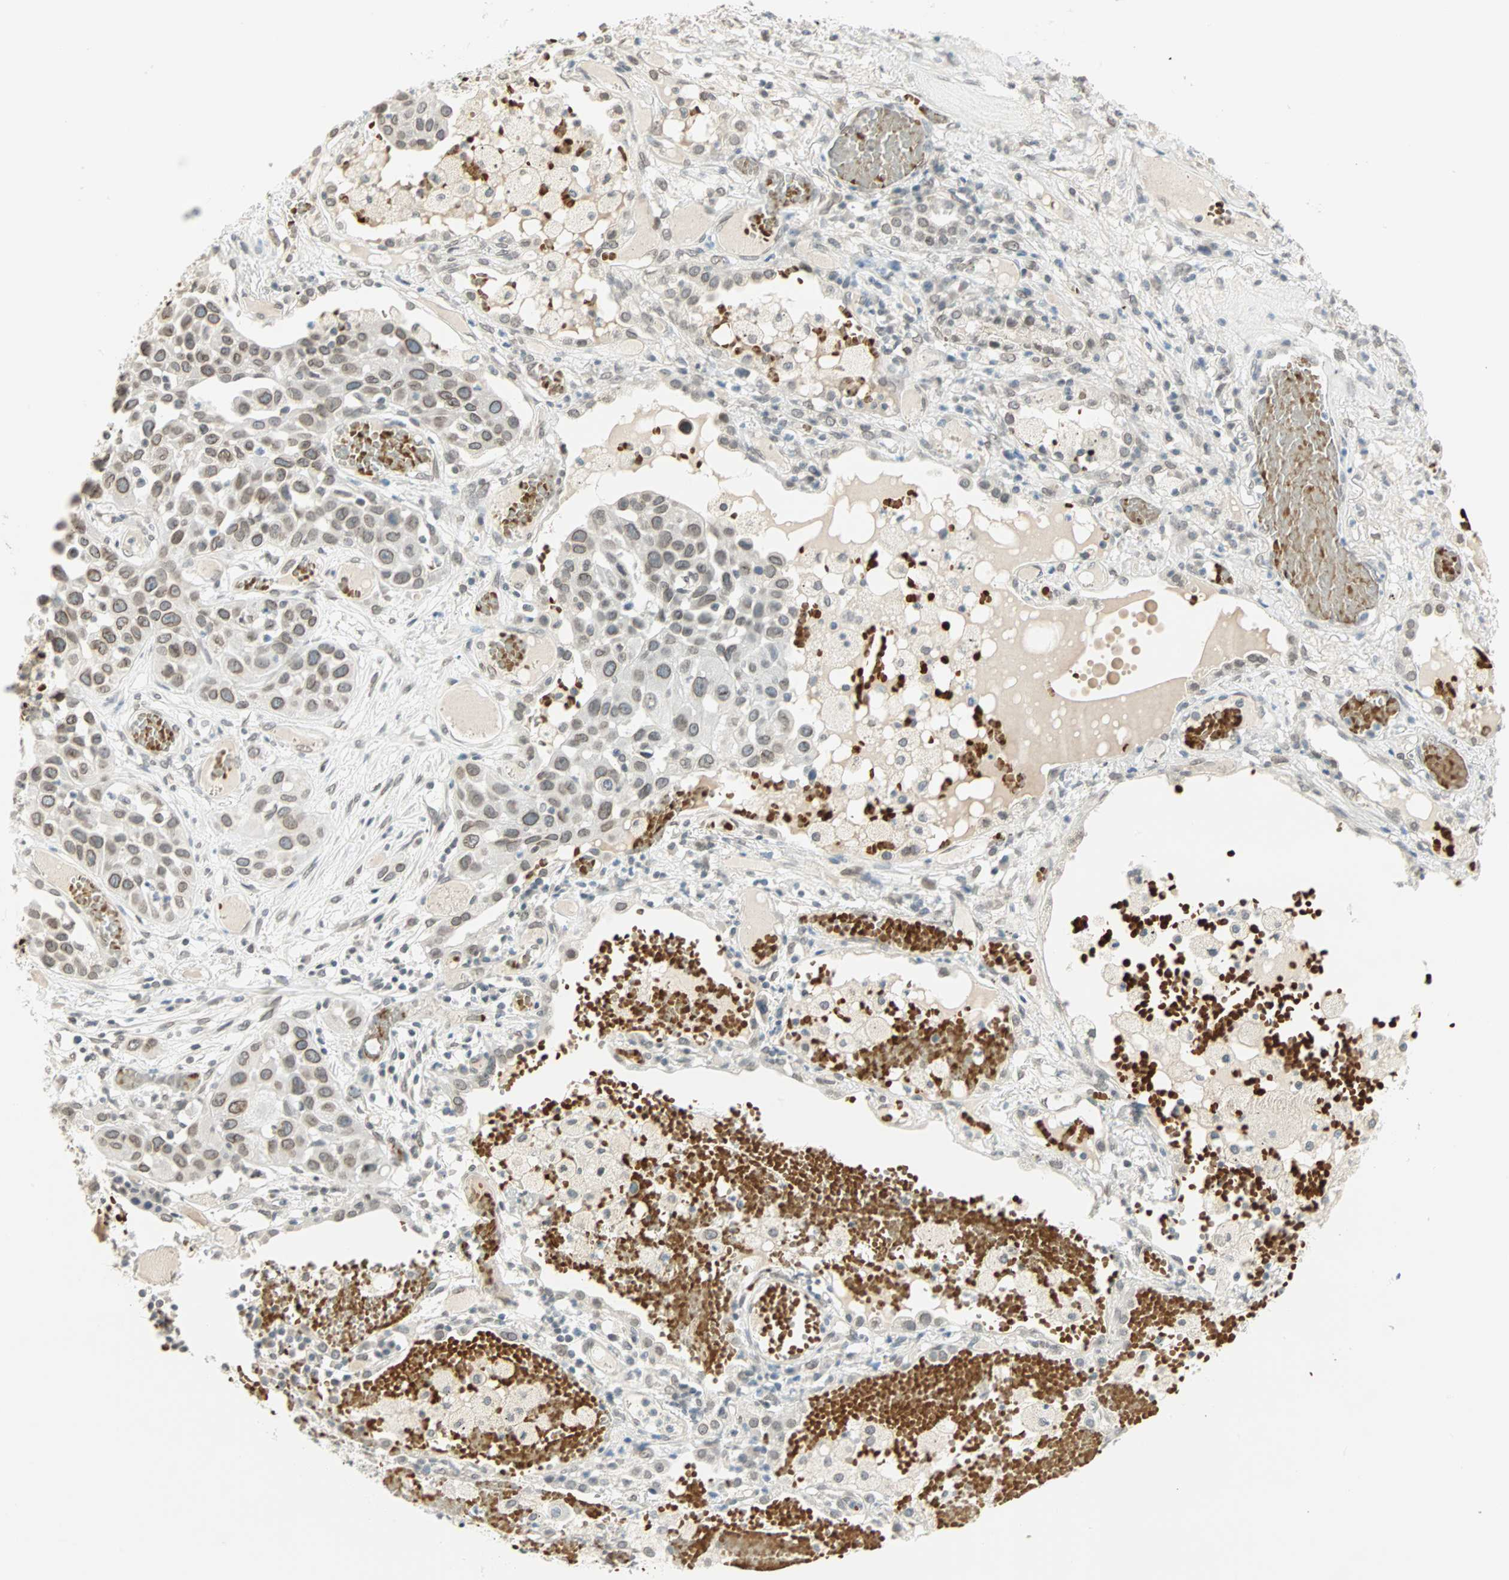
{"staining": {"intensity": "weak", "quantity": ">75%", "location": "cytoplasmic/membranous,nuclear"}, "tissue": "lung cancer", "cell_type": "Tumor cells", "image_type": "cancer", "snomed": [{"axis": "morphology", "description": "Squamous cell carcinoma, NOS"}, {"axis": "topography", "description": "Lung"}], "caption": "Lung squamous cell carcinoma tissue shows weak cytoplasmic/membranous and nuclear positivity in approximately >75% of tumor cells", "gene": "BCAN", "patient": {"sex": "male", "age": 71}}